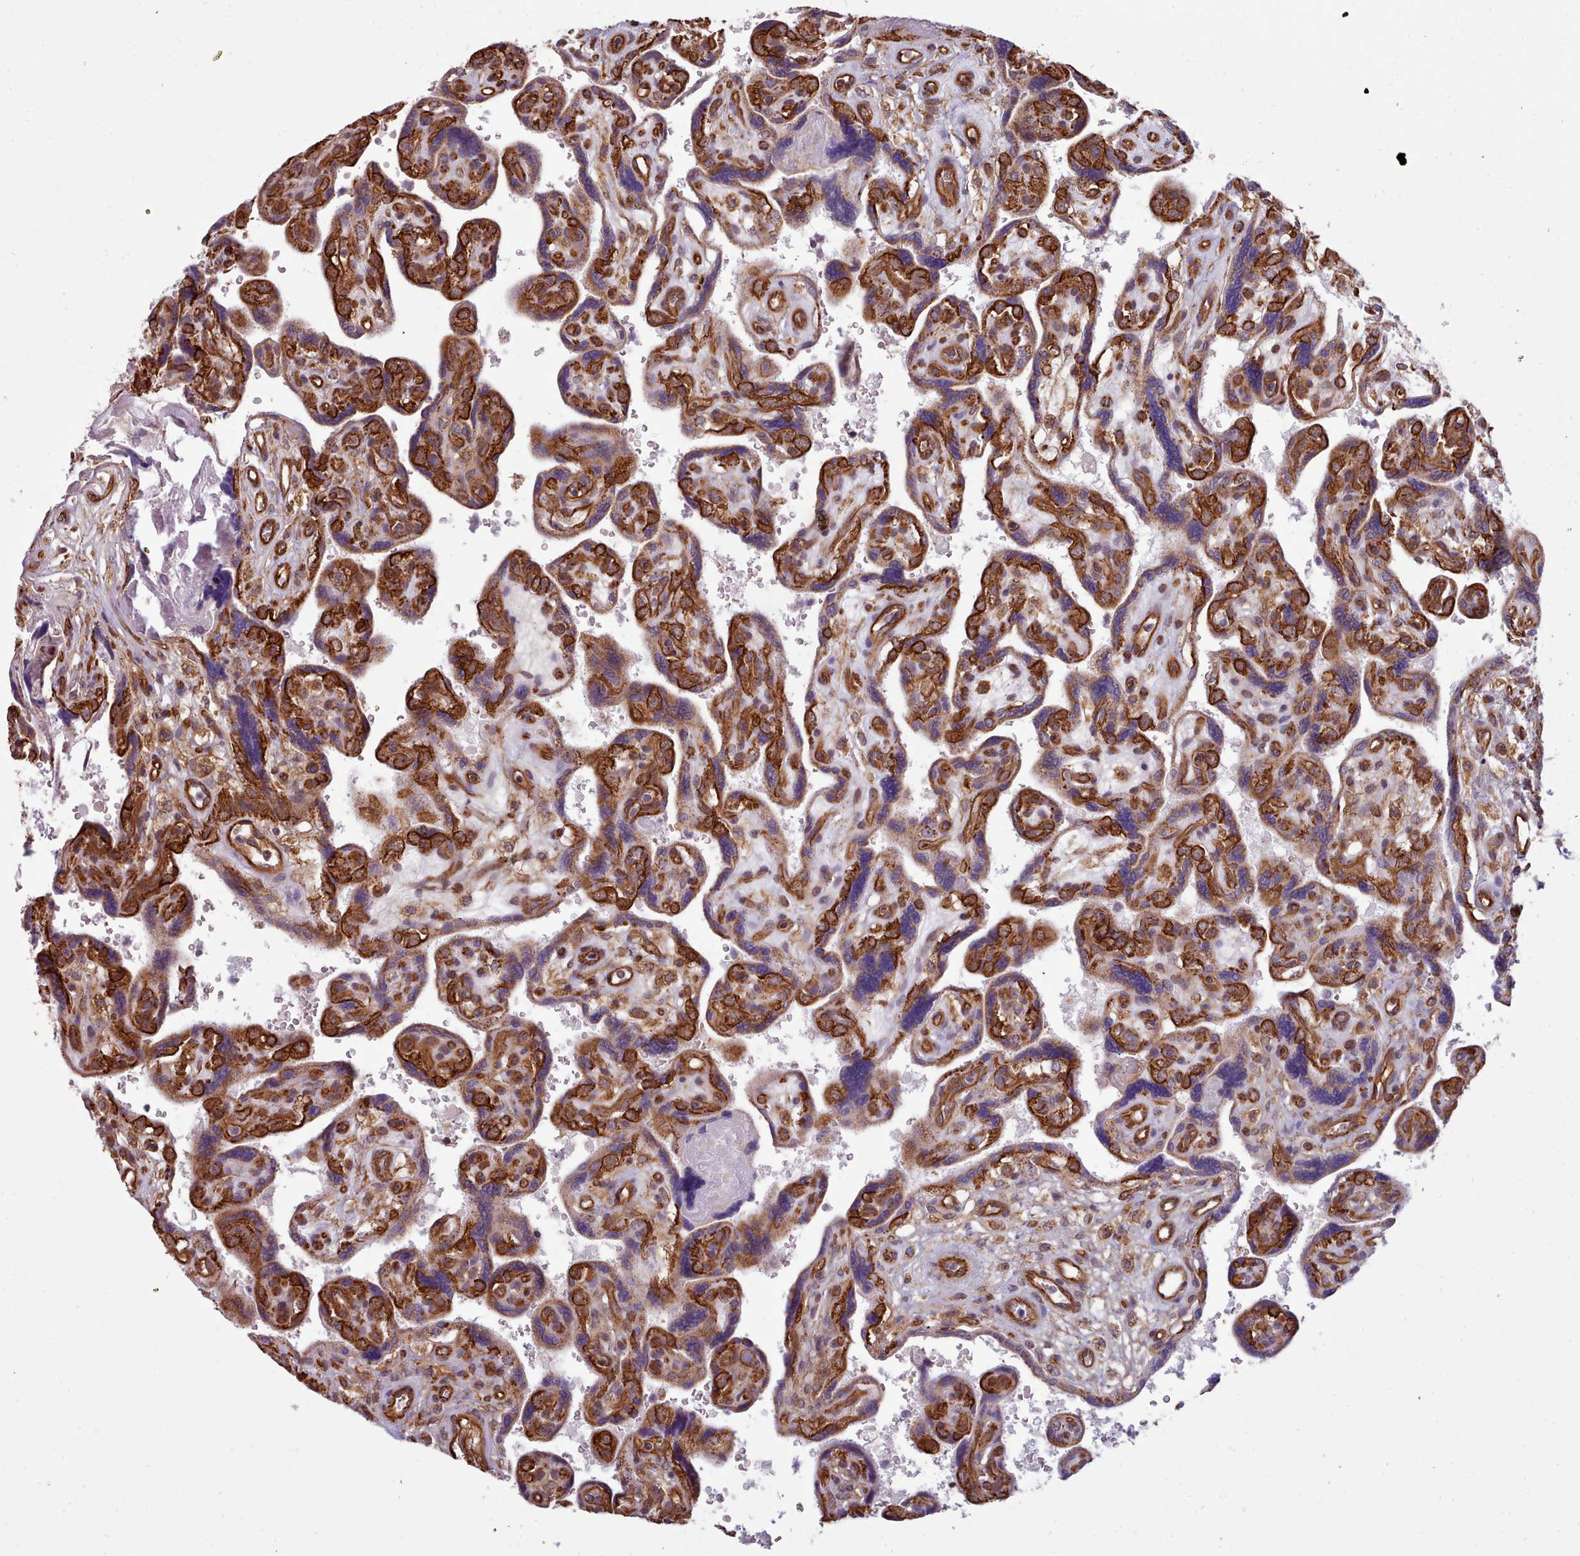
{"staining": {"intensity": "moderate", "quantity": ">75%", "location": "cytoplasmic/membranous"}, "tissue": "placenta", "cell_type": "Decidual cells", "image_type": "normal", "snomed": [{"axis": "morphology", "description": "Normal tissue, NOS"}, {"axis": "topography", "description": "Placenta"}], "caption": "Protein analysis of normal placenta reveals moderate cytoplasmic/membranous positivity in approximately >75% of decidual cells.", "gene": "MRPL46", "patient": {"sex": "female", "age": 39}}